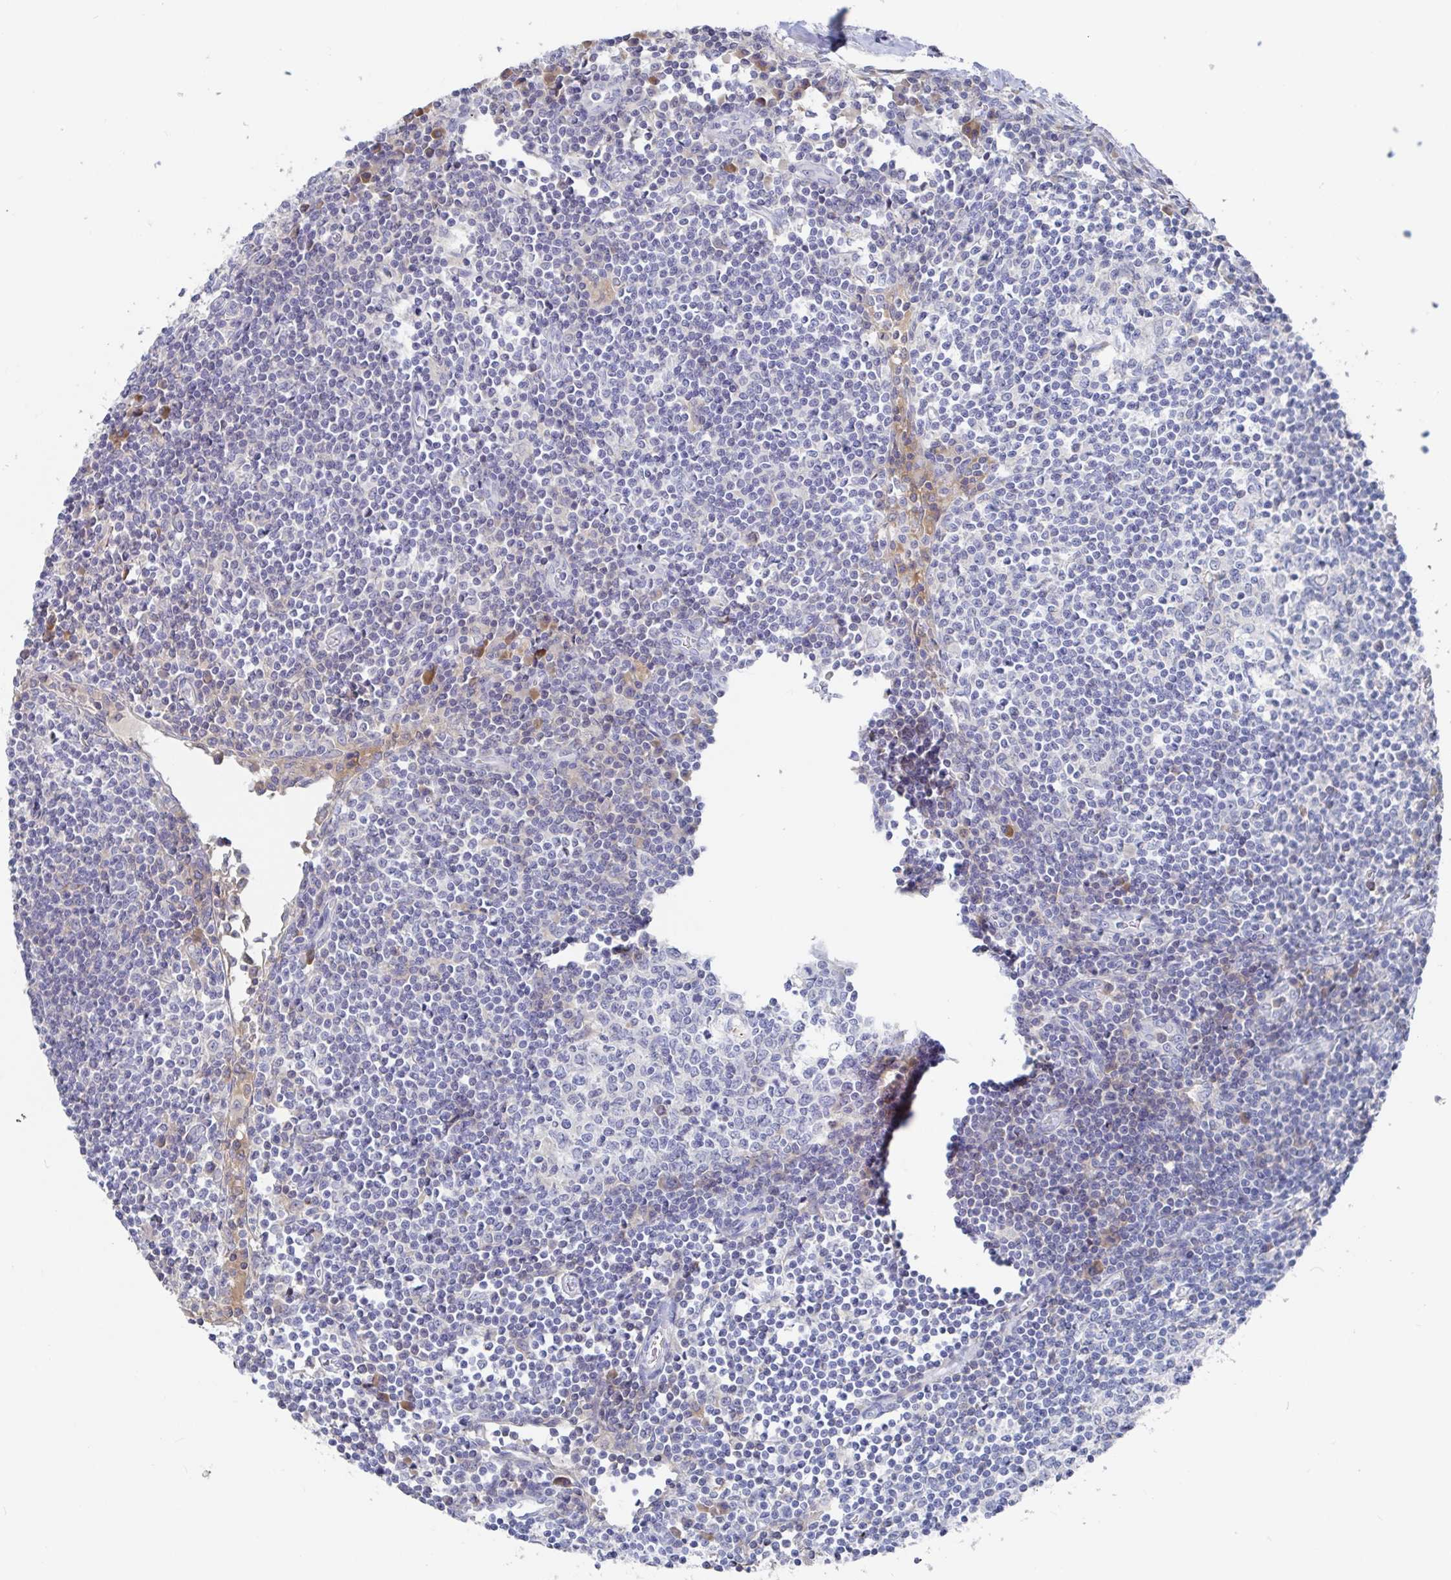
{"staining": {"intensity": "negative", "quantity": "none", "location": "none"}, "tissue": "lymph node", "cell_type": "Germinal center cells", "image_type": "normal", "snomed": [{"axis": "morphology", "description": "Normal tissue, NOS"}, {"axis": "topography", "description": "Lymph node"}], "caption": "Human lymph node stained for a protein using immunohistochemistry reveals no positivity in germinal center cells.", "gene": "GPR148", "patient": {"sex": "male", "age": 67}}